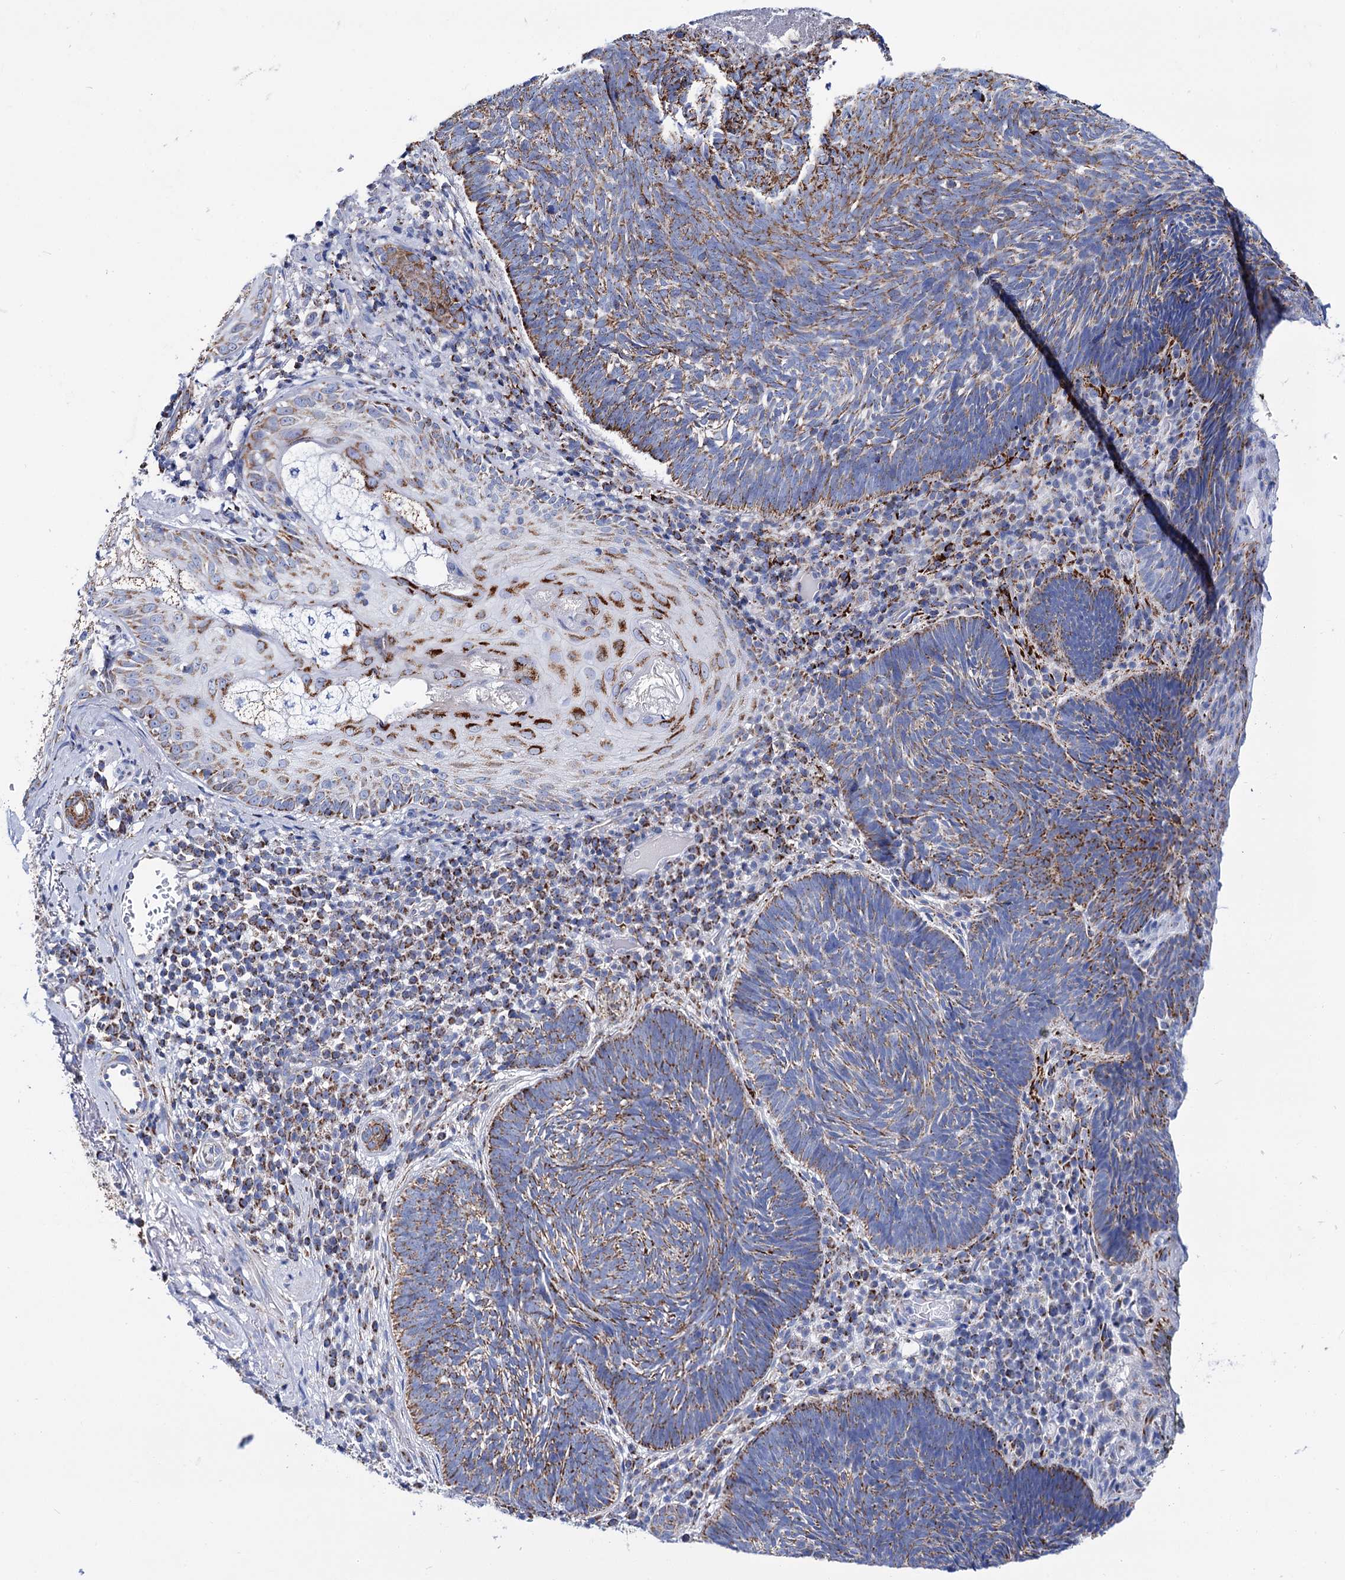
{"staining": {"intensity": "moderate", "quantity": ">75%", "location": "cytoplasmic/membranous"}, "tissue": "skin cancer", "cell_type": "Tumor cells", "image_type": "cancer", "snomed": [{"axis": "morphology", "description": "Basal cell carcinoma"}, {"axis": "topography", "description": "Skin"}], "caption": "Brown immunohistochemical staining in skin cancer shows moderate cytoplasmic/membranous staining in approximately >75% of tumor cells.", "gene": "UBASH3B", "patient": {"sex": "male", "age": 88}}